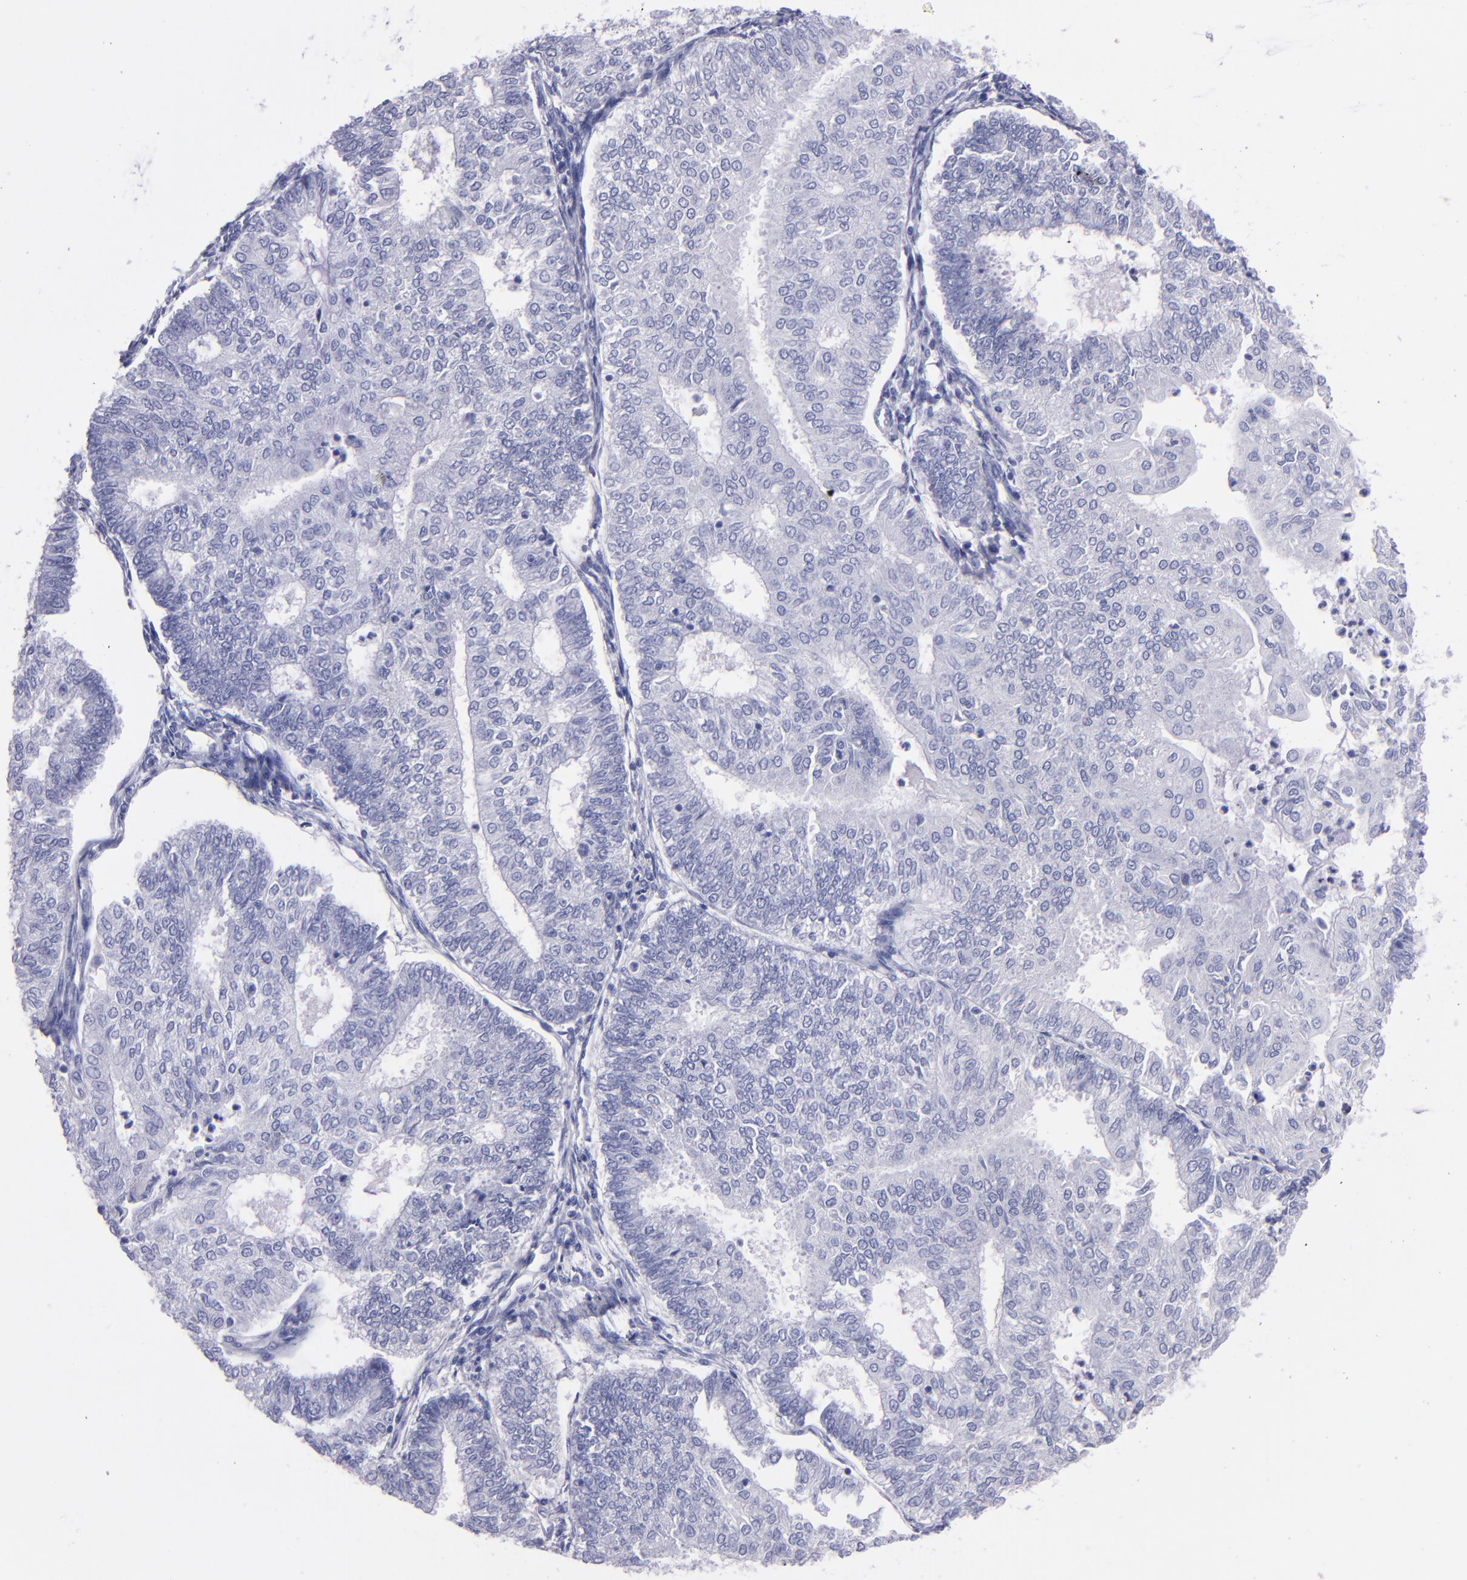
{"staining": {"intensity": "negative", "quantity": "none", "location": "none"}, "tissue": "endometrial cancer", "cell_type": "Tumor cells", "image_type": "cancer", "snomed": [{"axis": "morphology", "description": "Adenocarcinoma, NOS"}, {"axis": "topography", "description": "Endometrium"}], "caption": "An immunohistochemistry image of adenocarcinoma (endometrial) is shown. There is no staining in tumor cells of adenocarcinoma (endometrial).", "gene": "TG", "patient": {"sex": "female", "age": 59}}